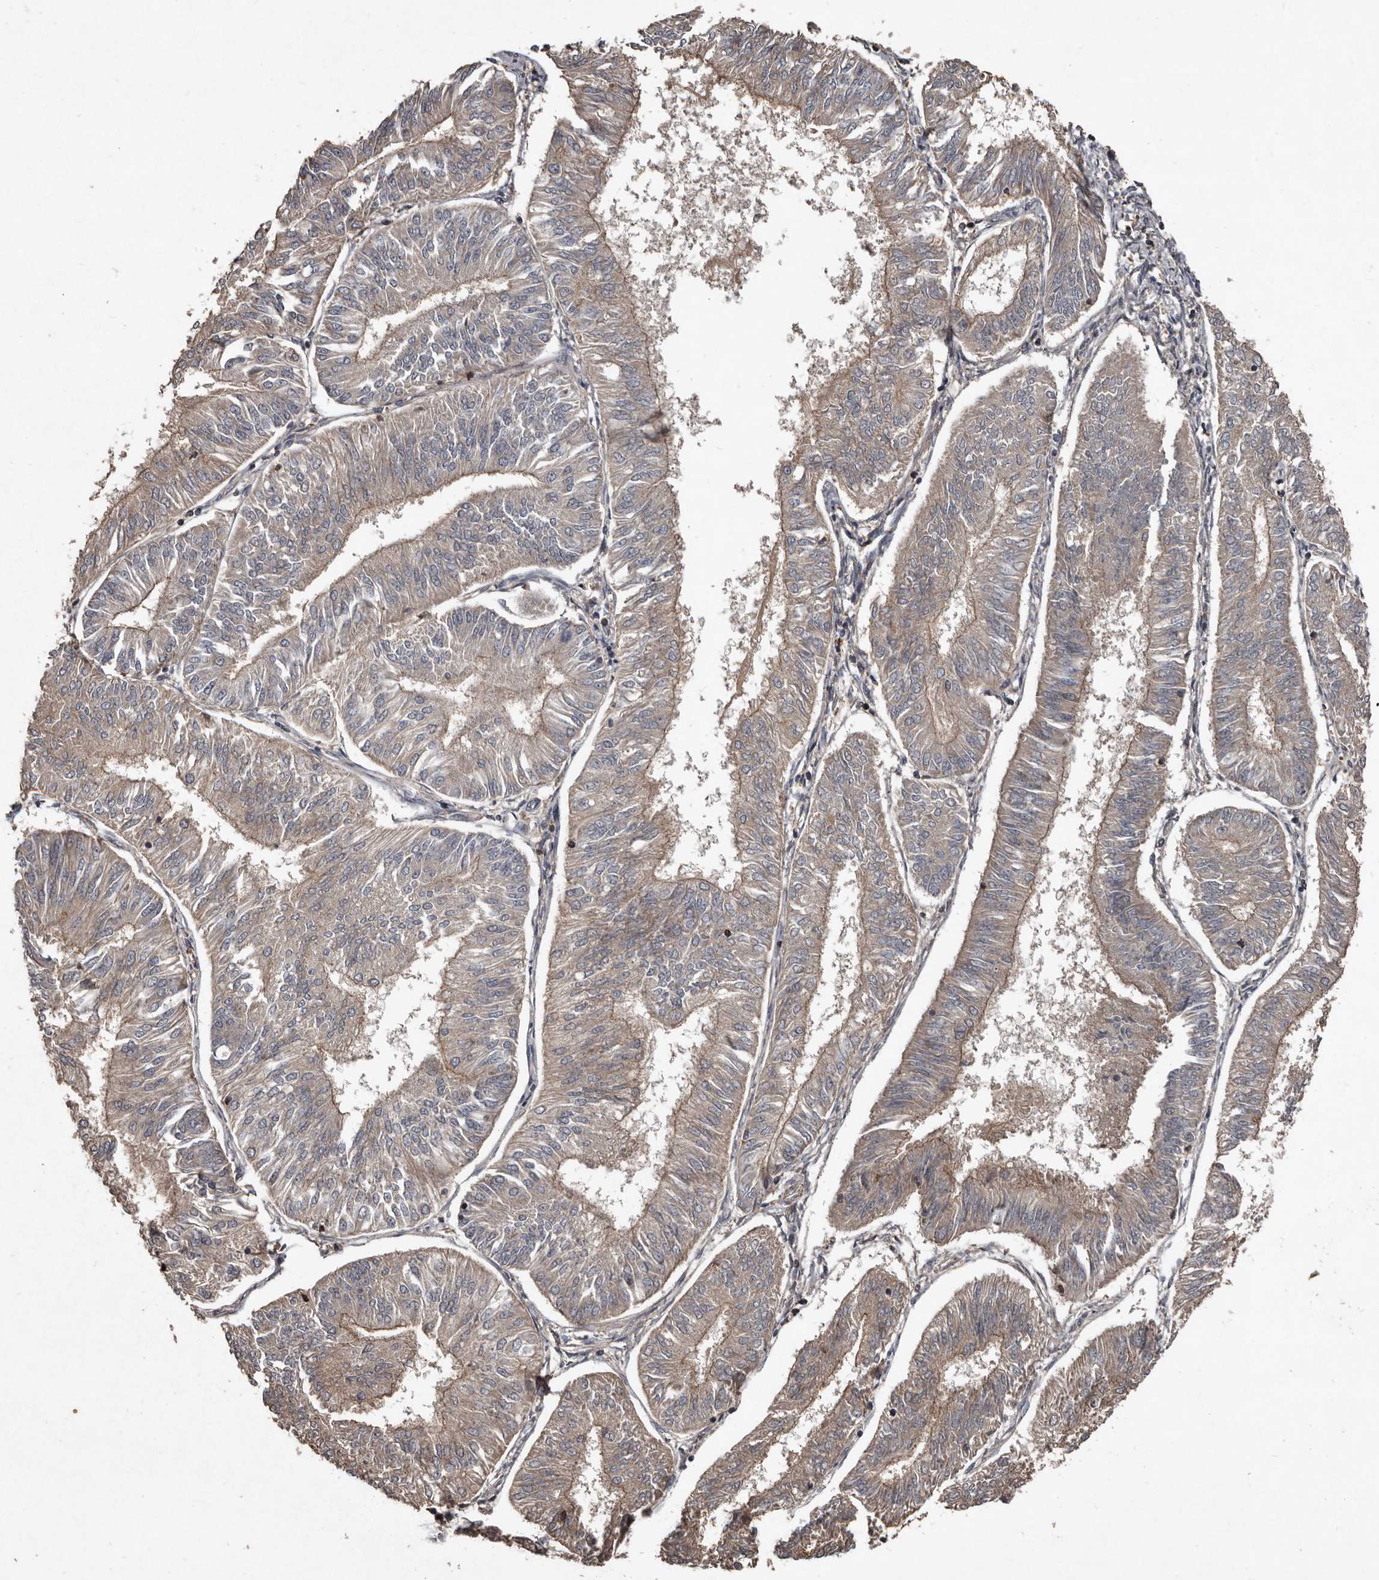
{"staining": {"intensity": "weak", "quantity": "<25%", "location": "cytoplasmic/membranous"}, "tissue": "endometrial cancer", "cell_type": "Tumor cells", "image_type": "cancer", "snomed": [{"axis": "morphology", "description": "Adenocarcinoma, NOS"}, {"axis": "topography", "description": "Endometrium"}], "caption": "Immunohistochemical staining of human endometrial cancer demonstrates no significant expression in tumor cells.", "gene": "GREB1", "patient": {"sex": "female", "age": 58}}